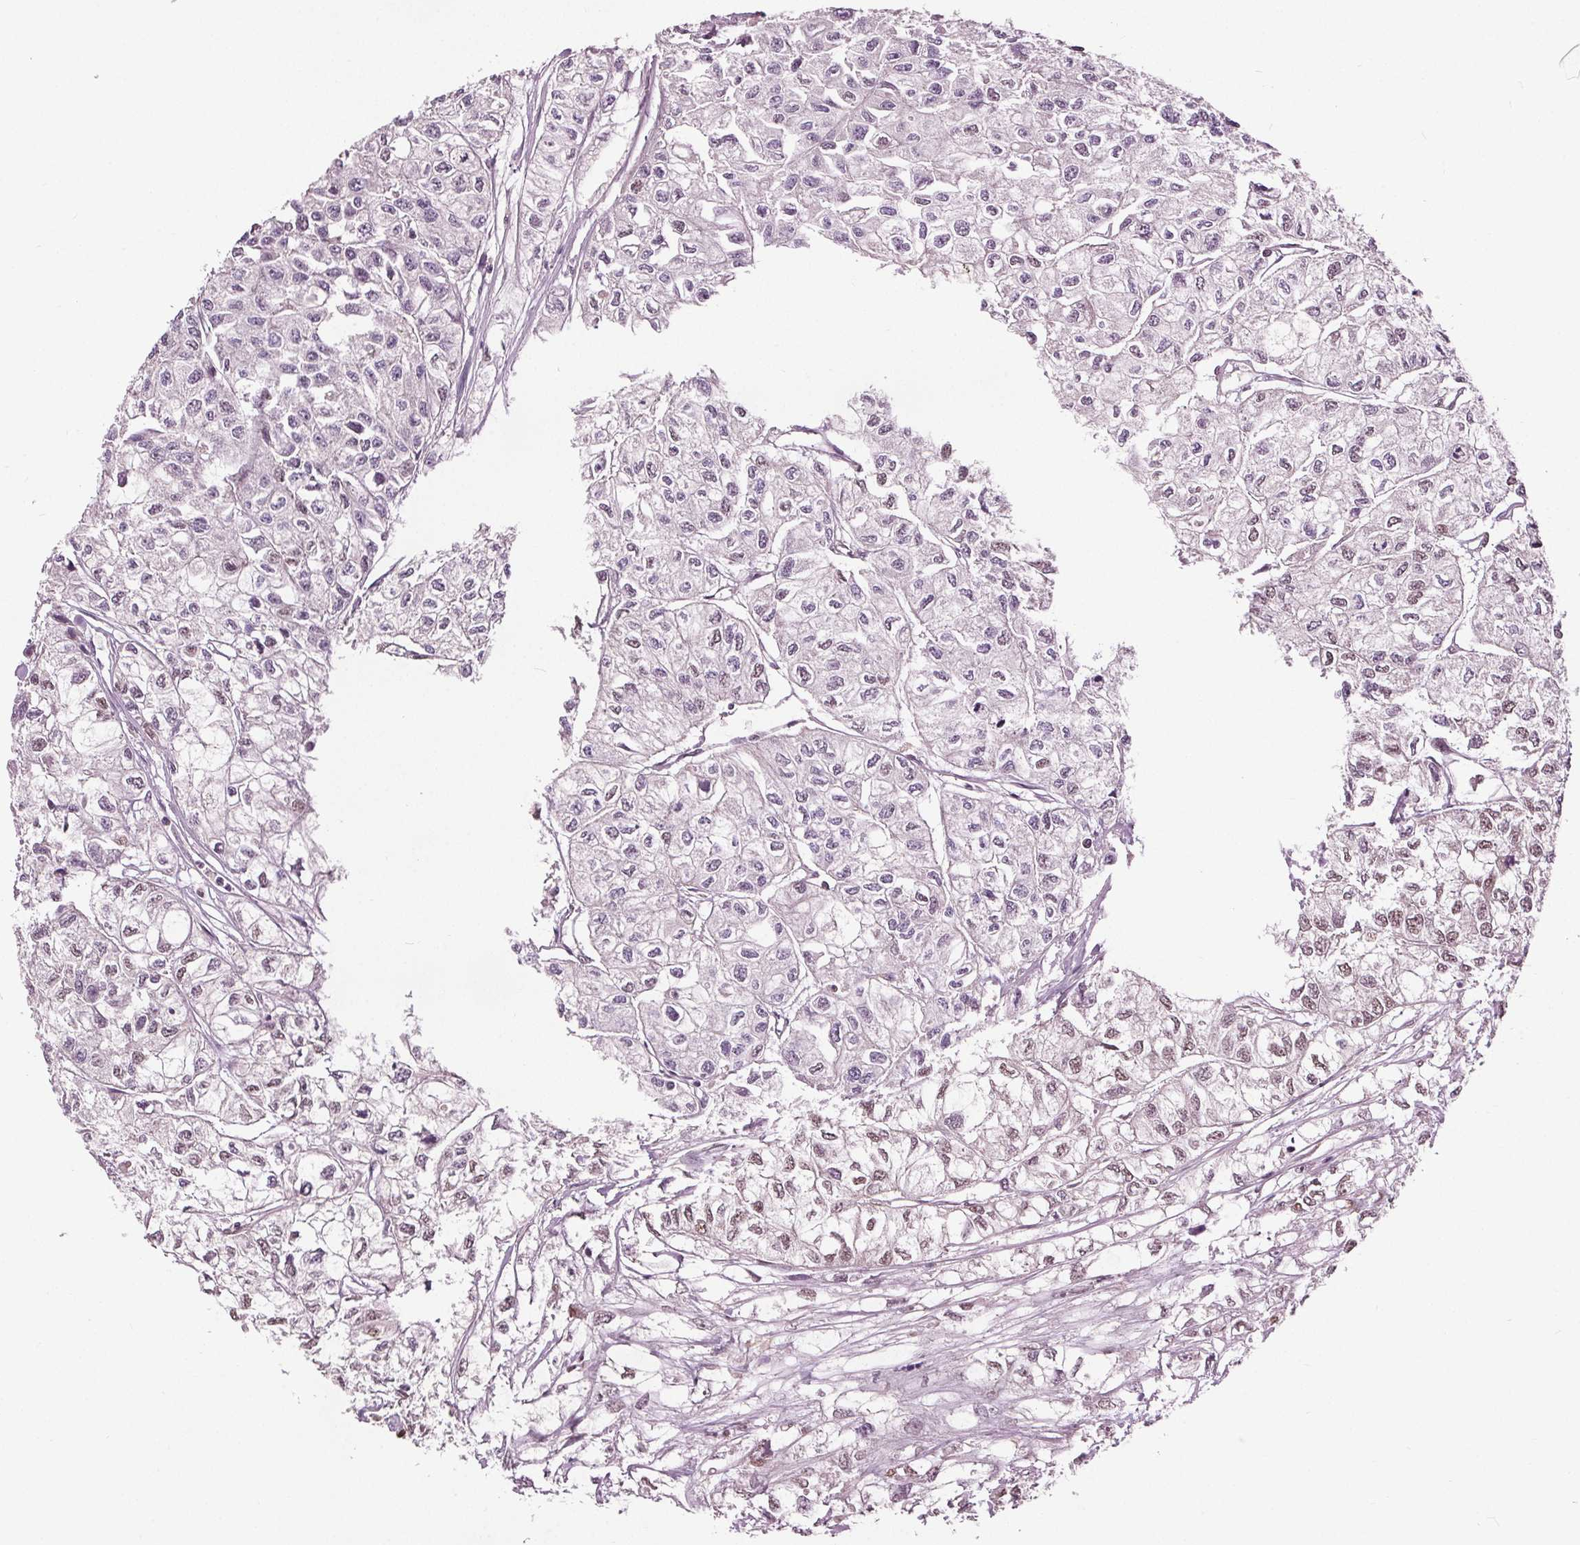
{"staining": {"intensity": "weak", "quantity": "<25%", "location": "nuclear"}, "tissue": "renal cancer", "cell_type": "Tumor cells", "image_type": "cancer", "snomed": [{"axis": "morphology", "description": "Adenocarcinoma, NOS"}, {"axis": "topography", "description": "Kidney"}], "caption": "An IHC histopathology image of renal cancer (adenocarcinoma) is shown. There is no staining in tumor cells of renal cancer (adenocarcinoma).", "gene": "DDX11", "patient": {"sex": "male", "age": 56}}